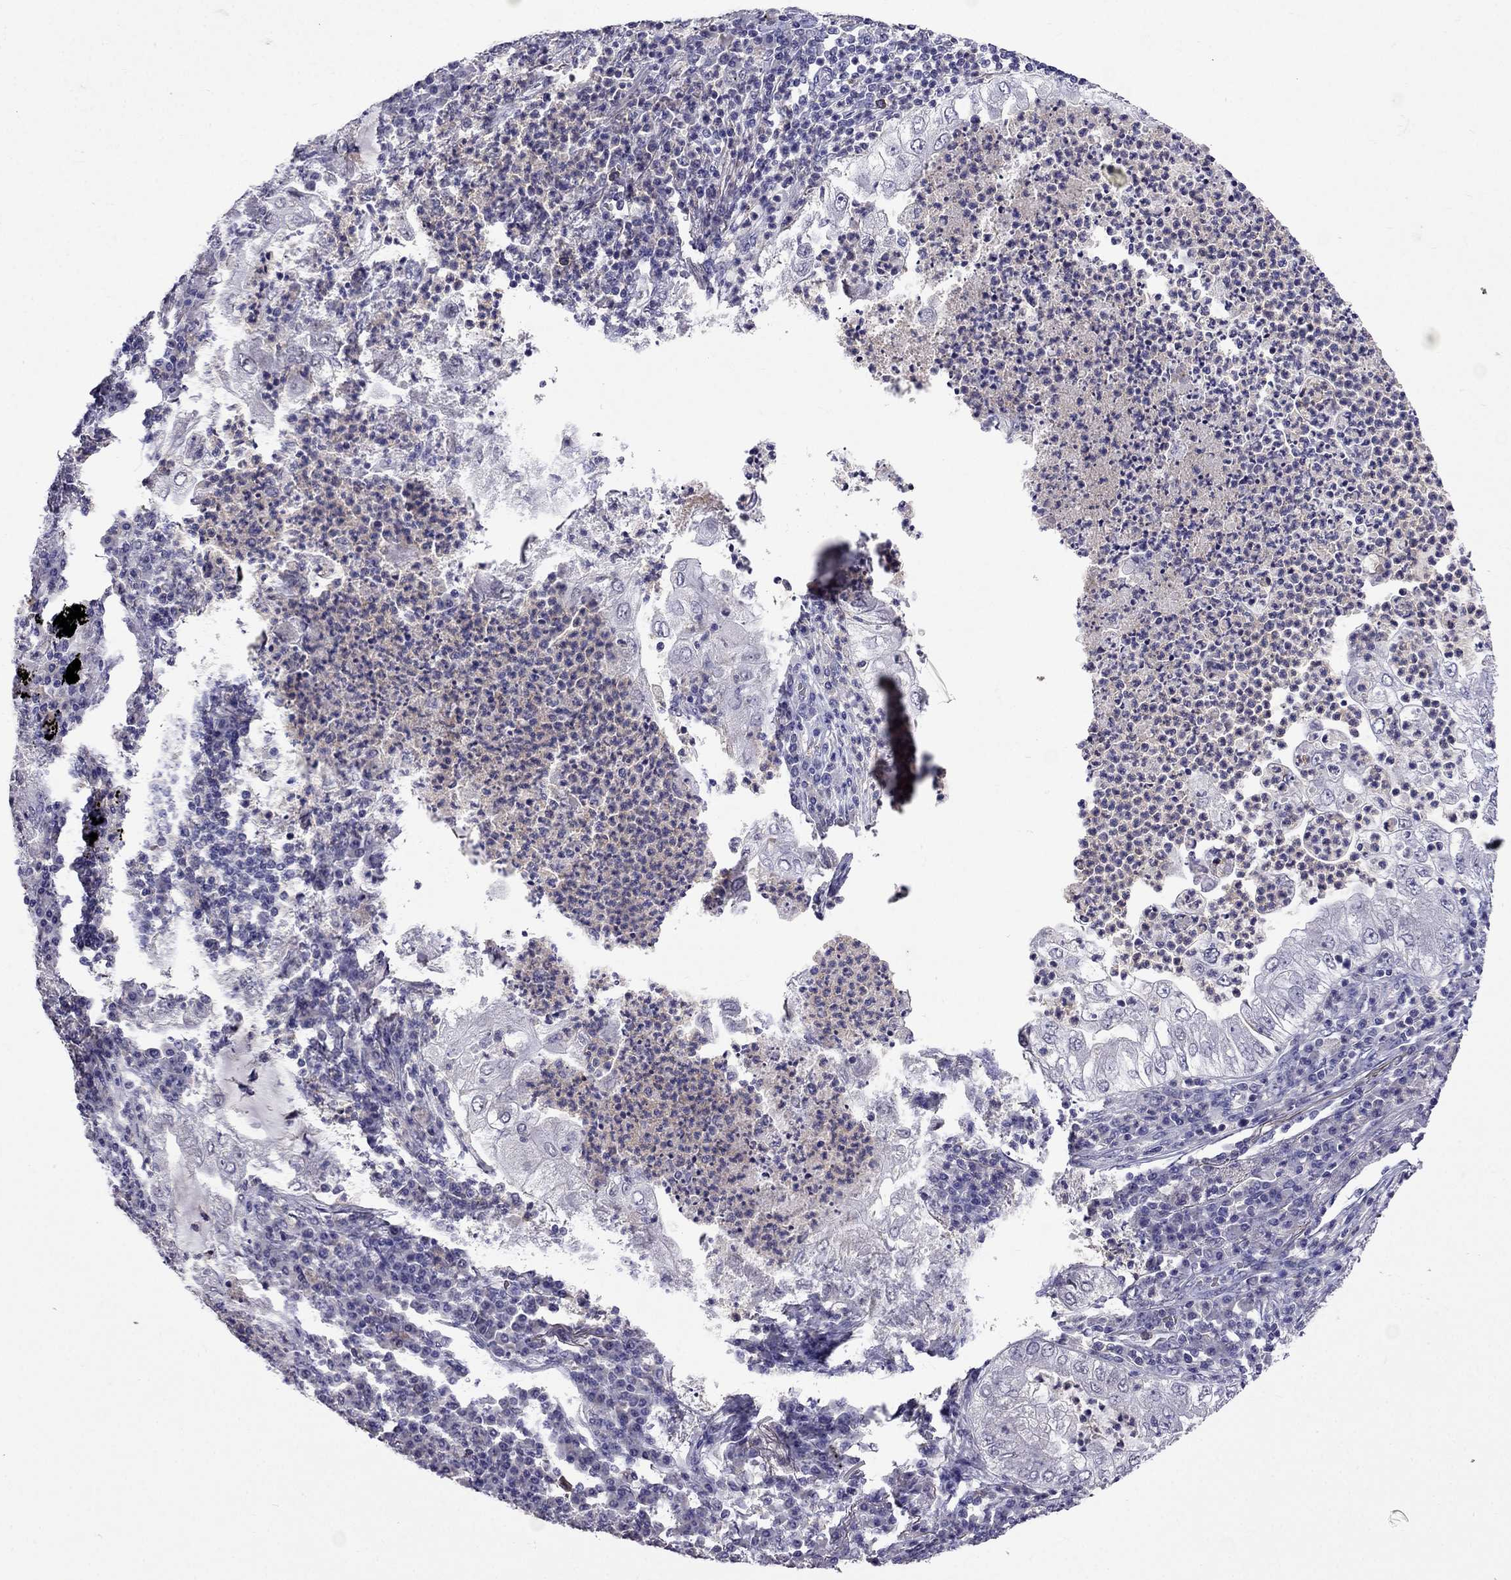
{"staining": {"intensity": "negative", "quantity": "none", "location": "none"}, "tissue": "lung cancer", "cell_type": "Tumor cells", "image_type": "cancer", "snomed": [{"axis": "morphology", "description": "Adenocarcinoma, NOS"}, {"axis": "topography", "description": "Lung"}], "caption": "DAB (3,3'-diaminobenzidine) immunohistochemical staining of adenocarcinoma (lung) demonstrates no significant staining in tumor cells.", "gene": "AQP9", "patient": {"sex": "female", "age": 73}}